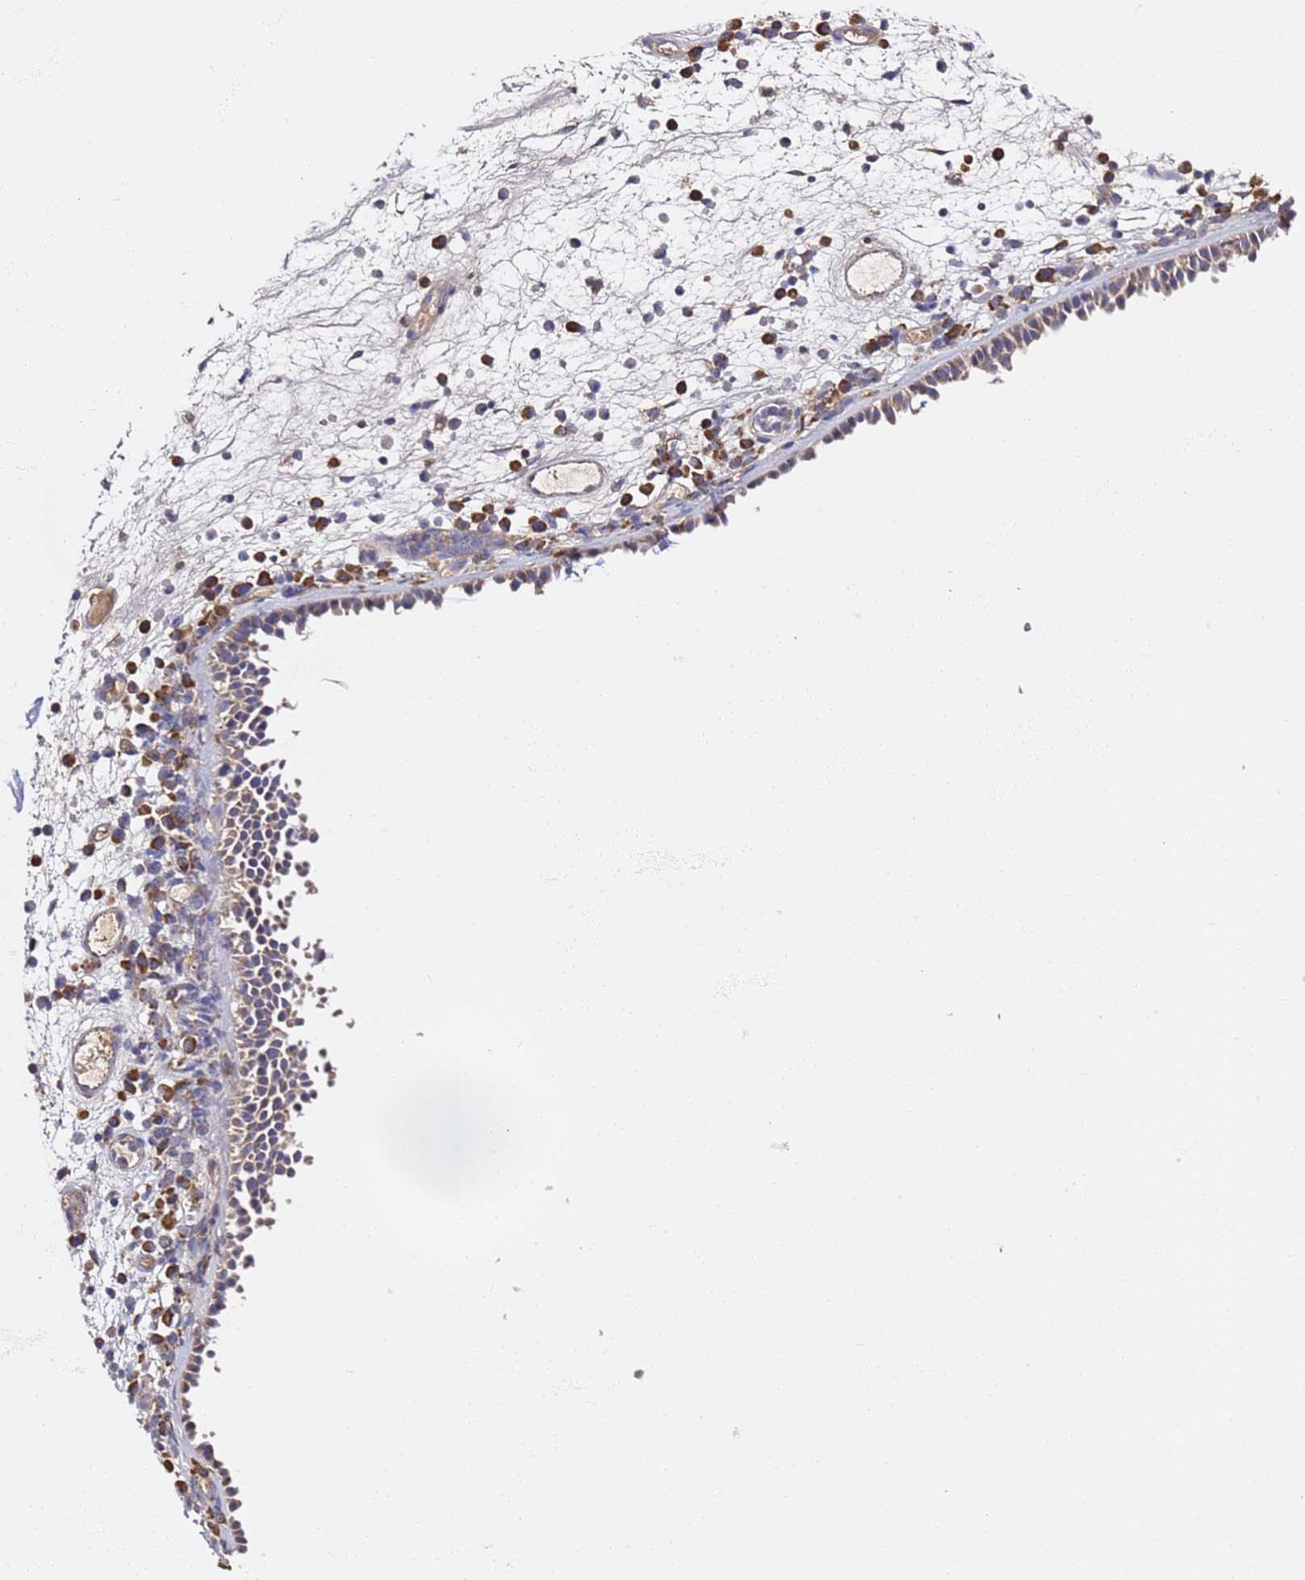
{"staining": {"intensity": "moderate", "quantity": ">75%", "location": "cytoplasmic/membranous"}, "tissue": "nasopharynx", "cell_type": "Respiratory epithelial cells", "image_type": "normal", "snomed": [{"axis": "morphology", "description": "Normal tissue, NOS"}, {"axis": "morphology", "description": "Inflammation, NOS"}, {"axis": "morphology", "description": "Malignant melanoma, Metastatic site"}, {"axis": "topography", "description": "Nasopharynx"}], "caption": "DAB immunohistochemical staining of normal nasopharynx shows moderate cytoplasmic/membranous protein expression in approximately >75% of respiratory epithelial cells.", "gene": "C19orf12", "patient": {"sex": "male", "age": 70}}